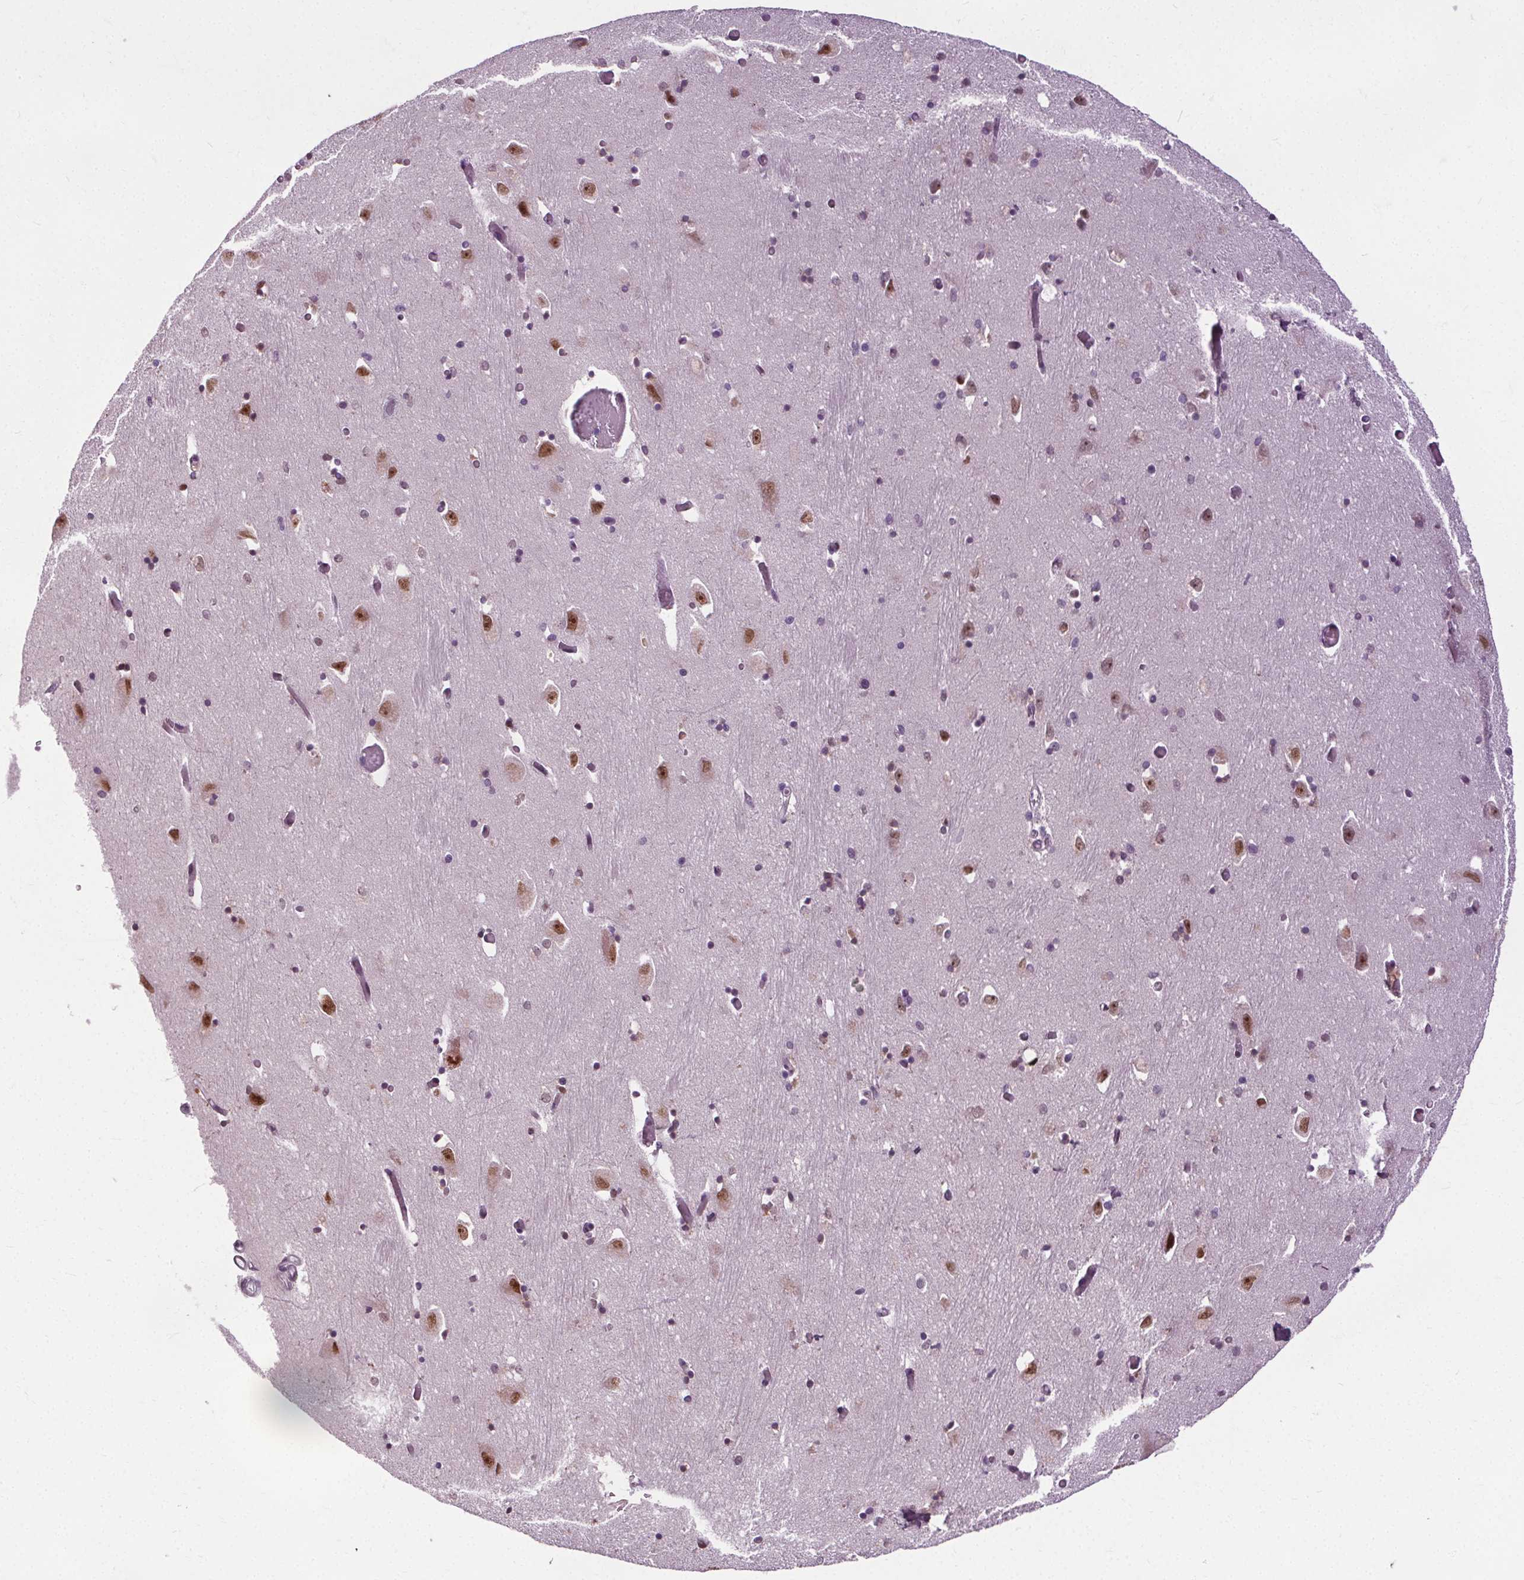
{"staining": {"intensity": "negative", "quantity": "none", "location": "none"}, "tissue": "caudate", "cell_type": "Glial cells", "image_type": "normal", "snomed": [{"axis": "morphology", "description": "Normal tissue, NOS"}, {"axis": "topography", "description": "Lateral ventricle wall"}, {"axis": "topography", "description": "Hippocampus"}], "caption": "Protein analysis of unremarkable caudate demonstrates no significant expression in glial cells. (Stains: DAB (3,3'-diaminobenzidine) immunohistochemistry (IHC) with hematoxylin counter stain, Microscopy: brightfield microscopy at high magnification).", "gene": "CEBPA", "patient": {"sex": "female", "age": 63}}